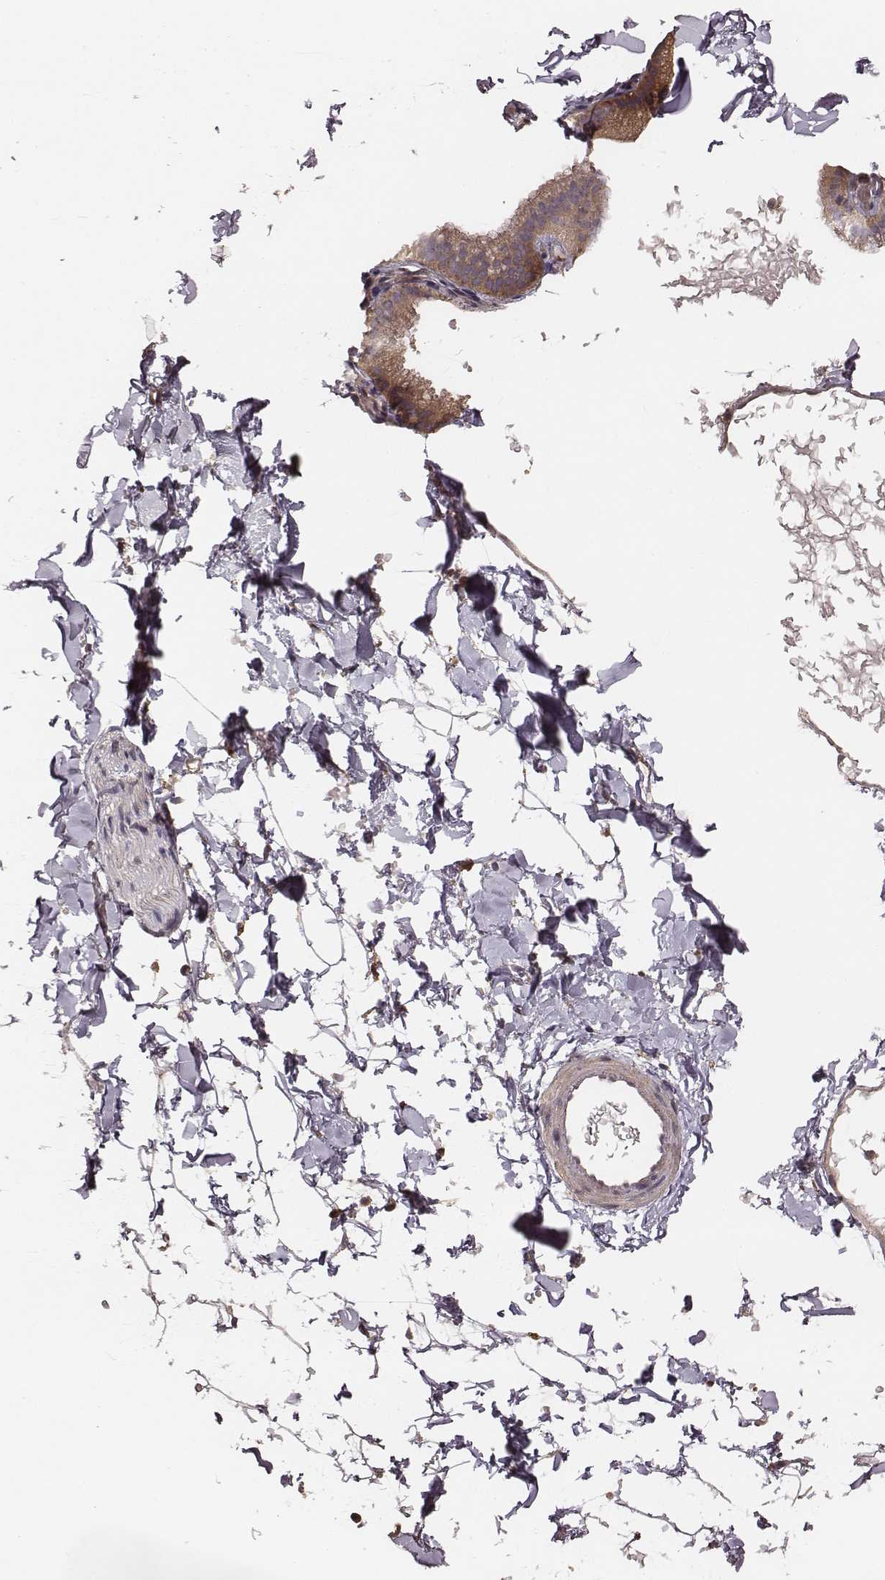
{"staining": {"intensity": "negative", "quantity": "none", "location": "none"}, "tissue": "adipose tissue", "cell_type": "Adipocytes", "image_type": "normal", "snomed": [{"axis": "morphology", "description": "Normal tissue, NOS"}, {"axis": "topography", "description": "Gallbladder"}, {"axis": "topography", "description": "Peripheral nerve tissue"}], "caption": "Micrograph shows no protein positivity in adipocytes of benign adipose tissue.", "gene": "VPS26A", "patient": {"sex": "female", "age": 45}}